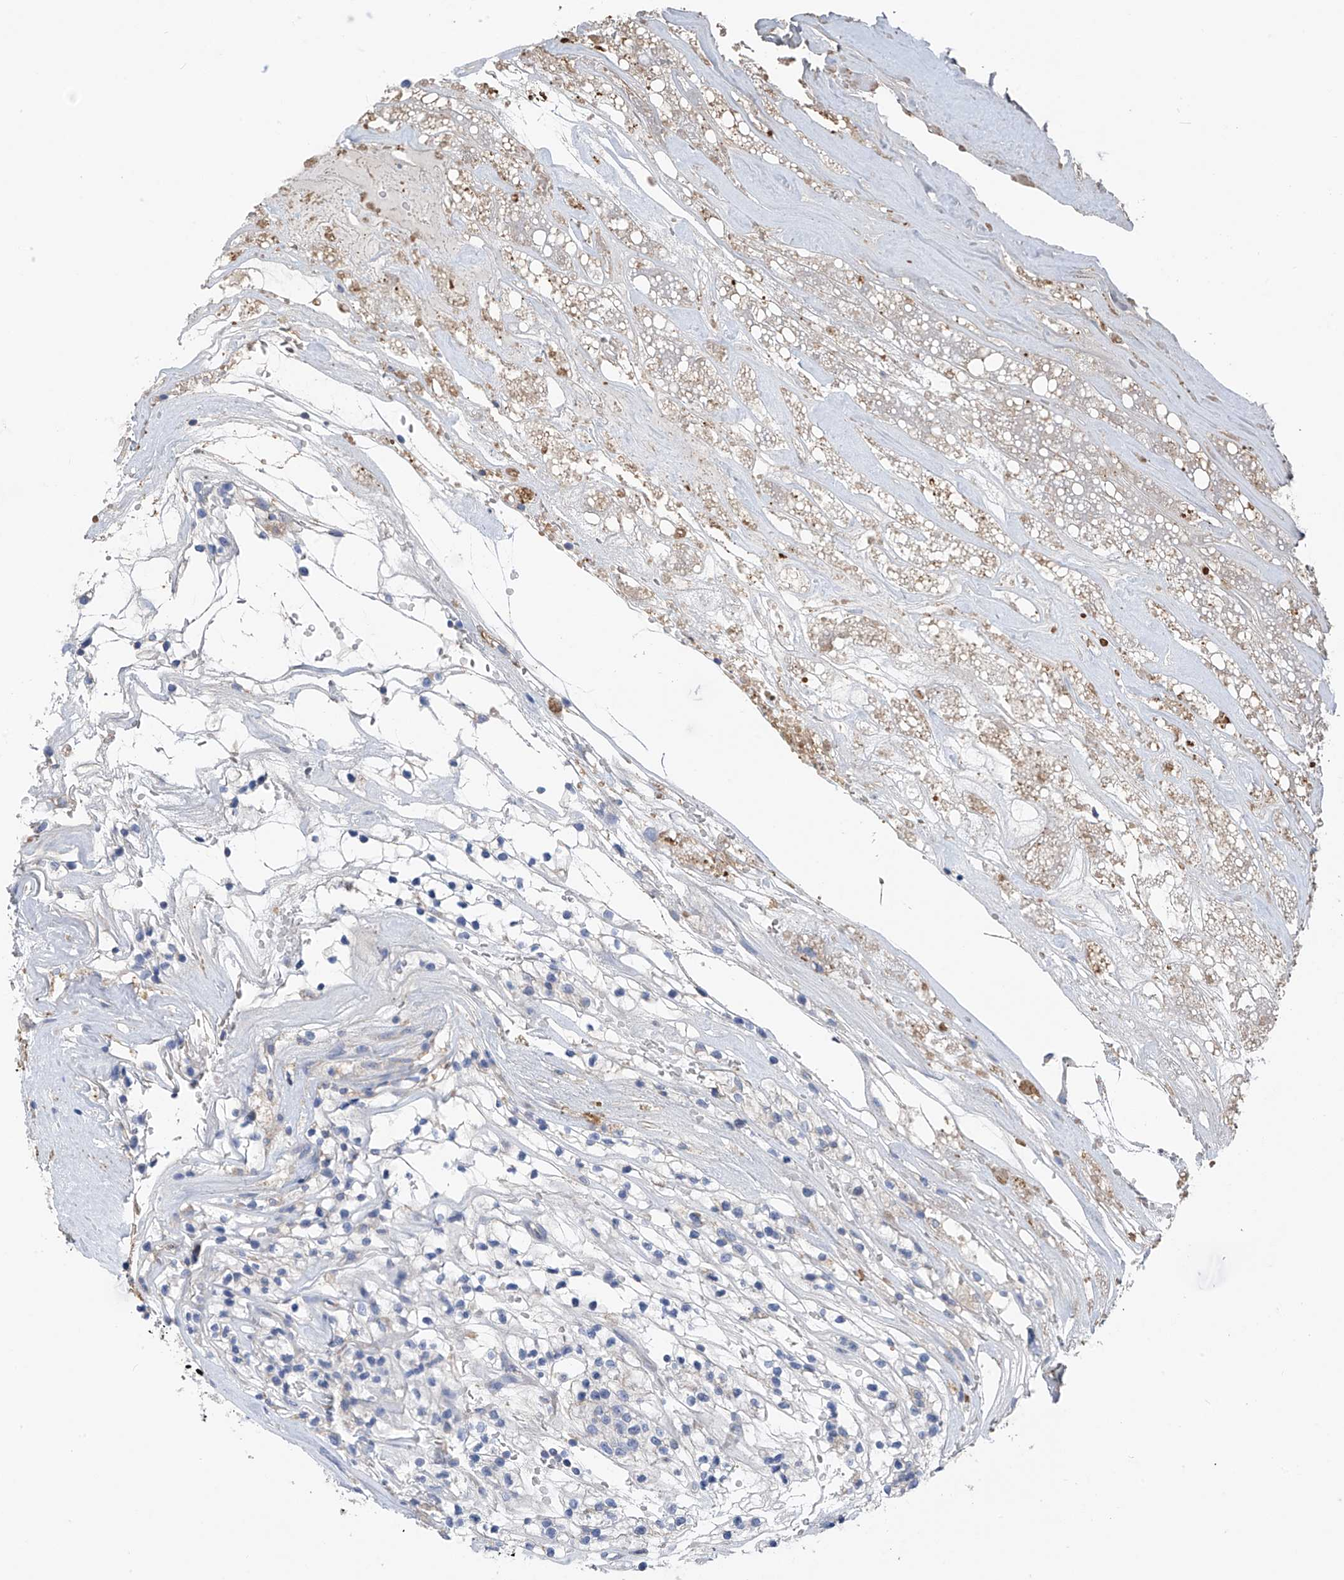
{"staining": {"intensity": "negative", "quantity": "none", "location": "none"}, "tissue": "renal cancer", "cell_type": "Tumor cells", "image_type": "cancer", "snomed": [{"axis": "morphology", "description": "Adenocarcinoma, NOS"}, {"axis": "topography", "description": "Kidney"}], "caption": "The histopathology image displays no staining of tumor cells in renal cancer. (DAB IHC visualized using brightfield microscopy, high magnification).", "gene": "SYN3", "patient": {"sex": "female", "age": 57}}